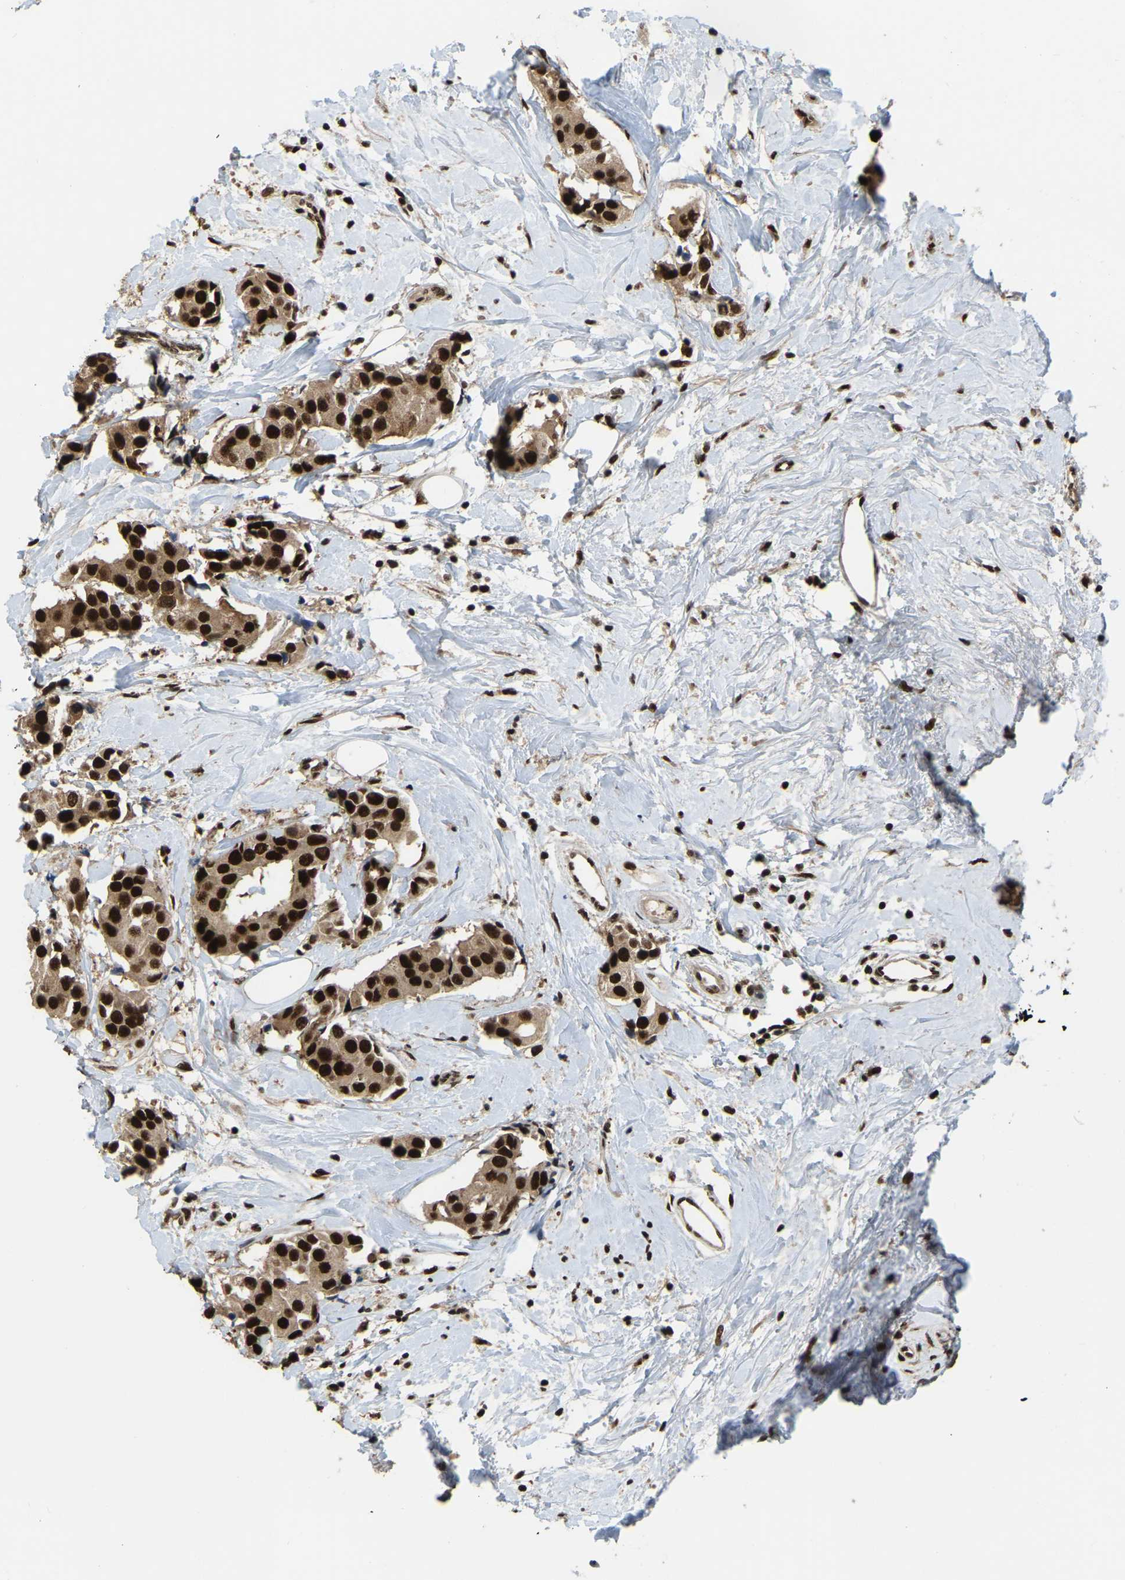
{"staining": {"intensity": "strong", "quantity": ">75%", "location": "nuclear"}, "tissue": "breast cancer", "cell_type": "Tumor cells", "image_type": "cancer", "snomed": [{"axis": "morphology", "description": "Normal tissue, NOS"}, {"axis": "morphology", "description": "Duct carcinoma"}, {"axis": "topography", "description": "Breast"}], "caption": "Infiltrating ductal carcinoma (breast) stained with a brown dye demonstrates strong nuclear positive positivity in approximately >75% of tumor cells.", "gene": "TBL1XR1", "patient": {"sex": "female", "age": 39}}